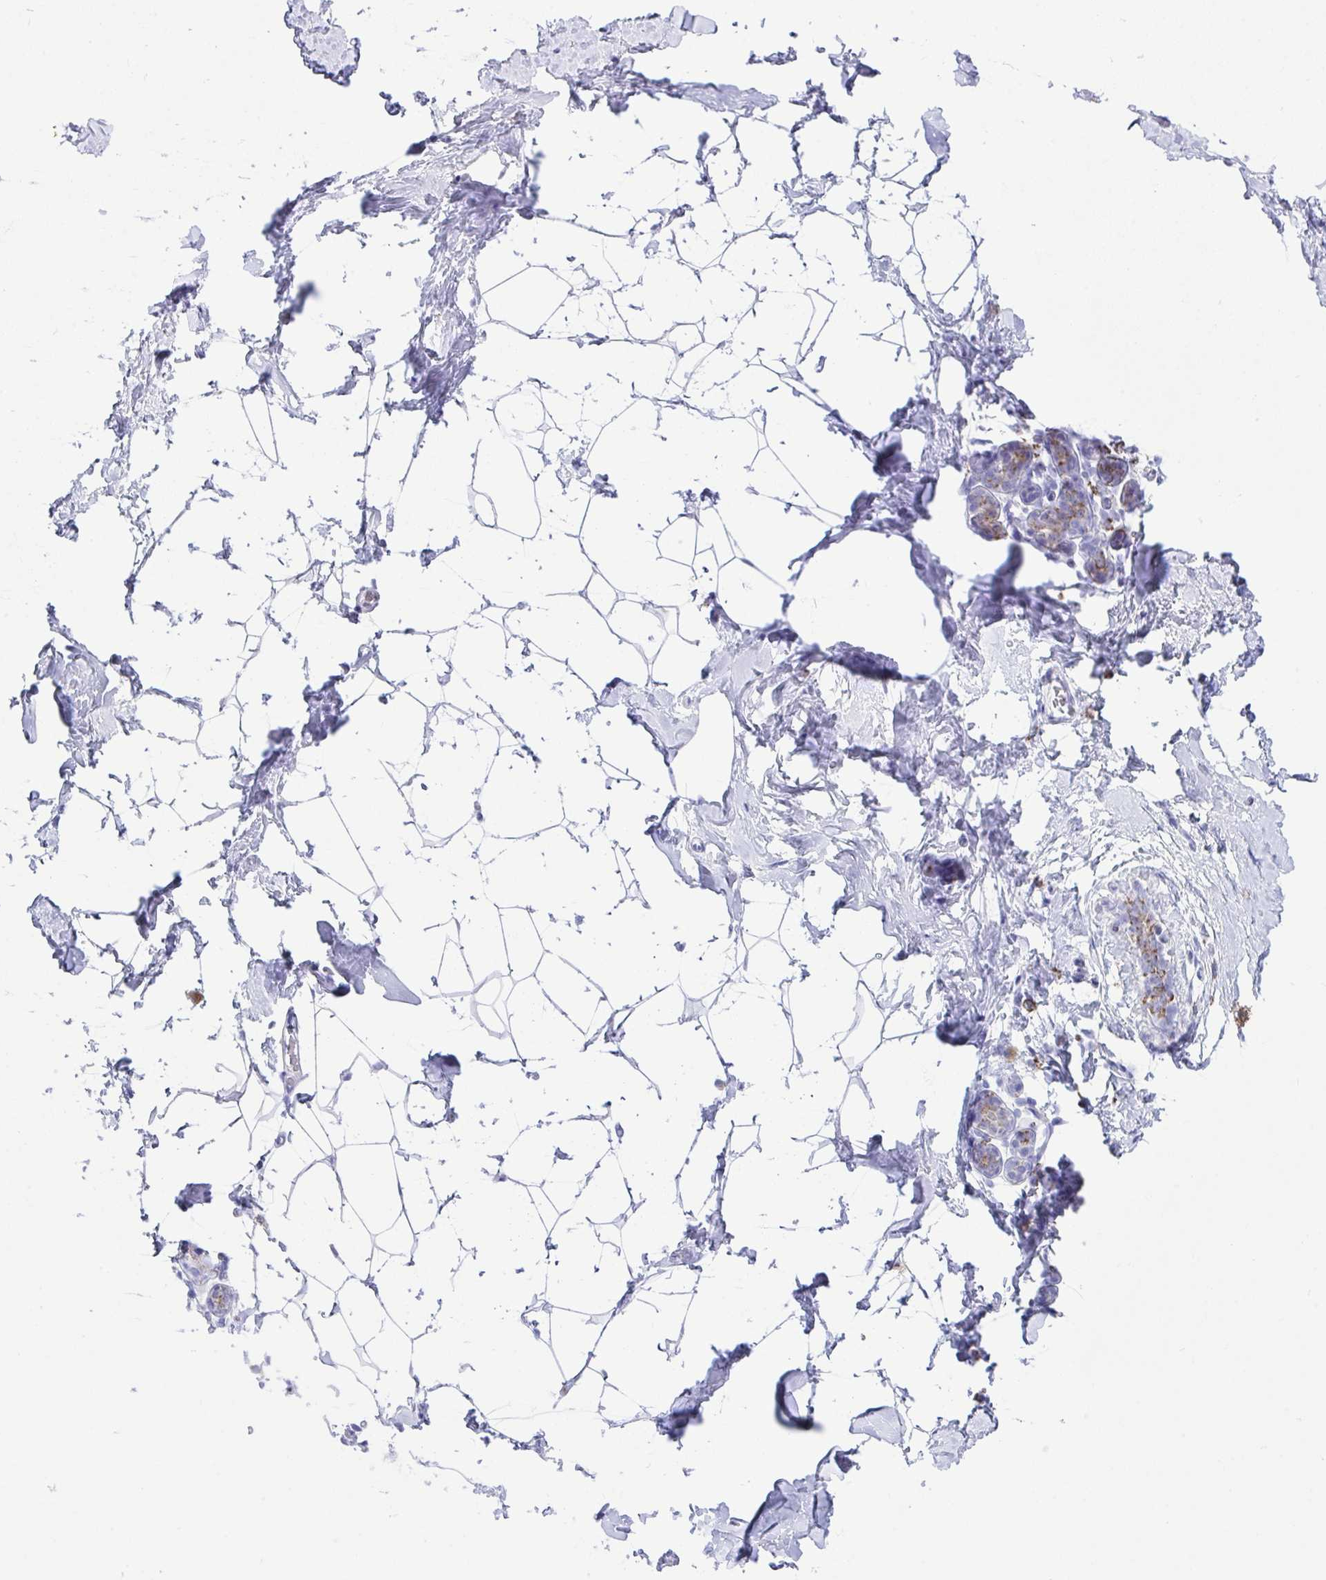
{"staining": {"intensity": "negative", "quantity": "none", "location": "none"}, "tissue": "breast", "cell_type": "Adipocytes", "image_type": "normal", "snomed": [{"axis": "morphology", "description": "Normal tissue, NOS"}, {"axis": "topography", "description": "Breast"}], "caption": "IHC of normal human breast reveals no staining in adipocytes. The staining was performed using DAB to visualize the protein expression in brown, while the nuclei were stained in blue with hematoxylin (Magnification: 20x).", "gene": "PLA2G12B", "patient": {"sex": "female", "age": 32}}